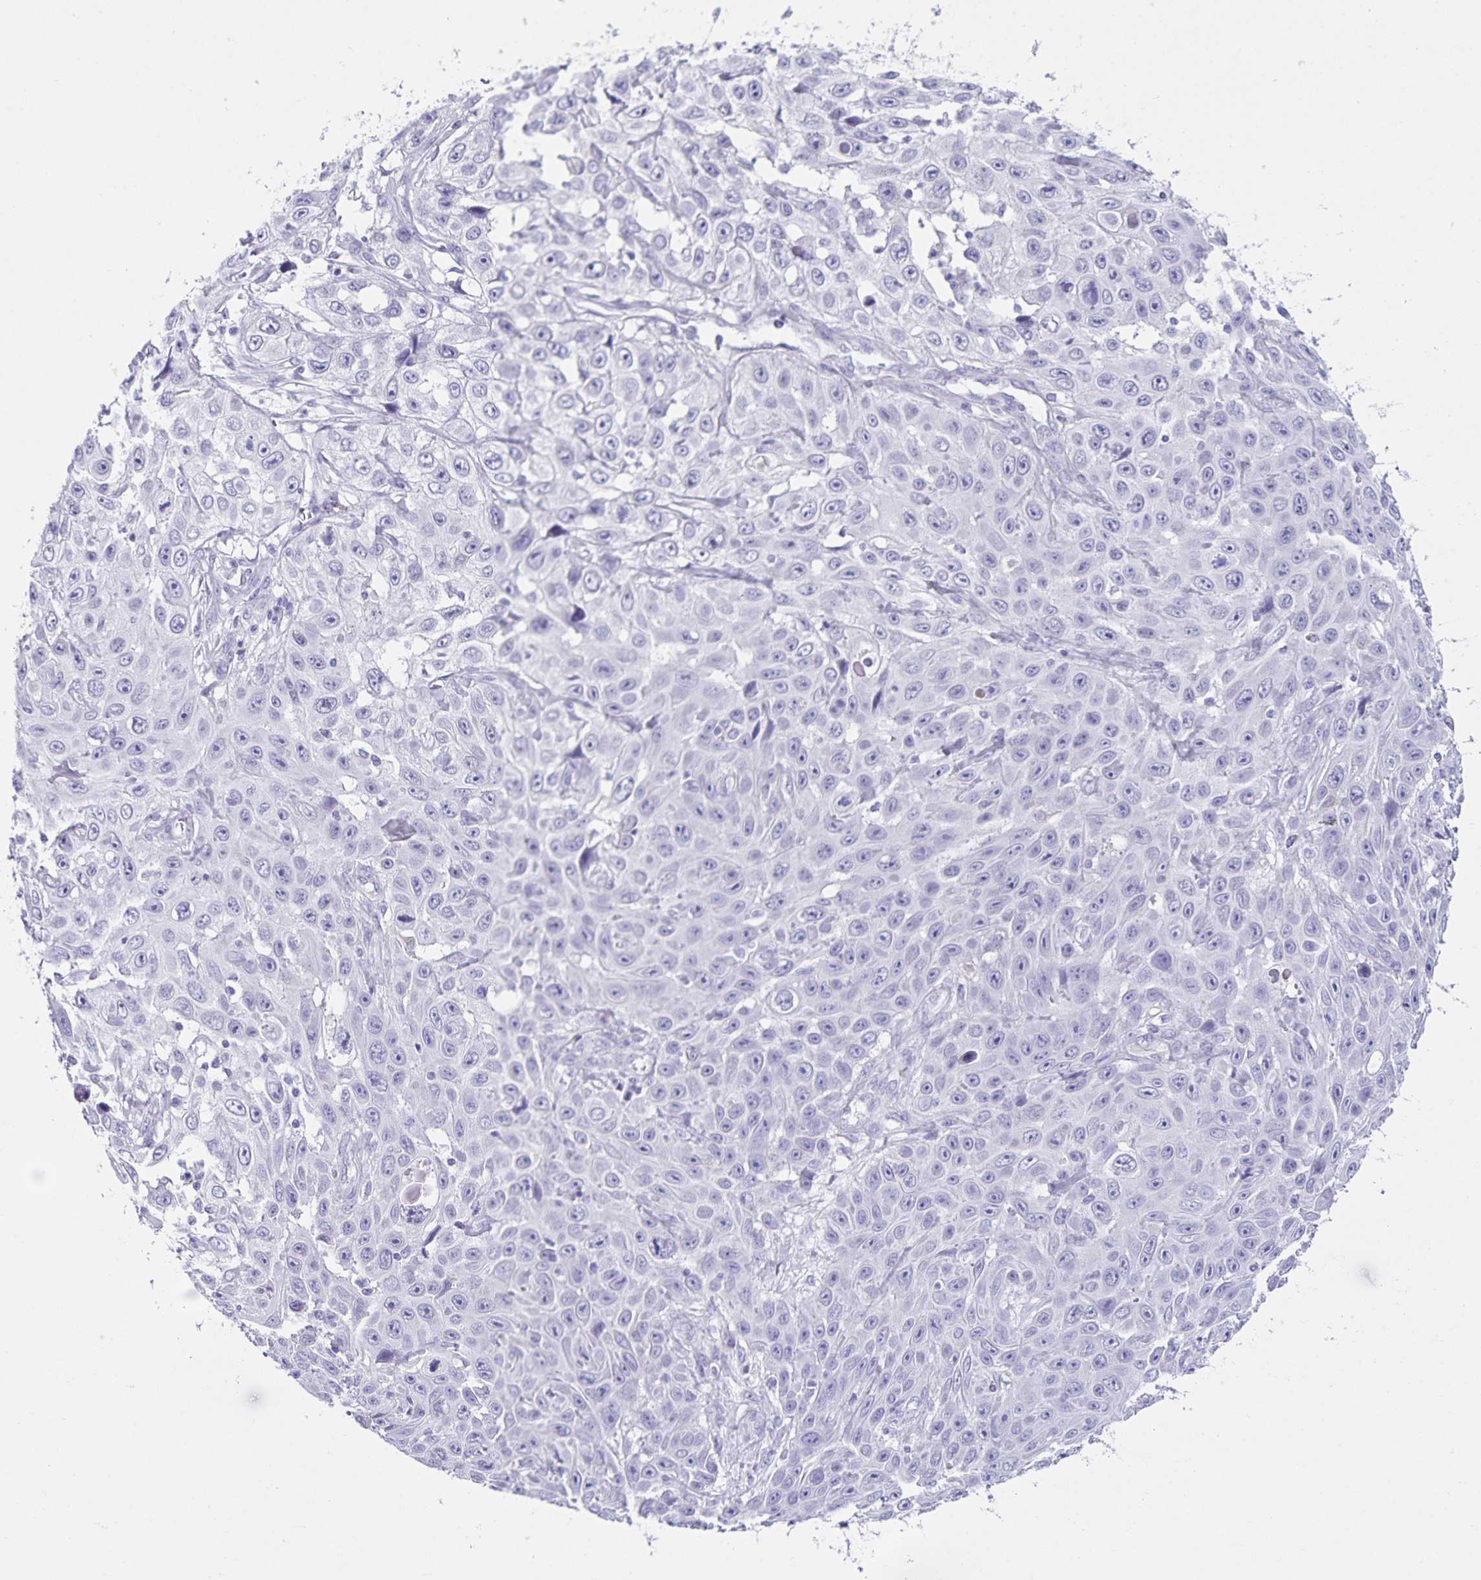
{"staining": {"intensity": "negative", "quantity": "none", "location": "none"}, "tissue": "skin cancer", "cell_type": "Tumor cells", "image_type": "cancer", "snomed": [{"axis": "morphology", "description": "Squamous cell carcinoma, NOS"}, {"axis": "topography", "description": "Skin"}], "caption": "Skin cancer (squamous cell carcinoma) was stained to show a protein in brown. There is no significant staining in tumor cells.", "gene": "C11orf42", "patient": {"sex": "male", "age": 82}}